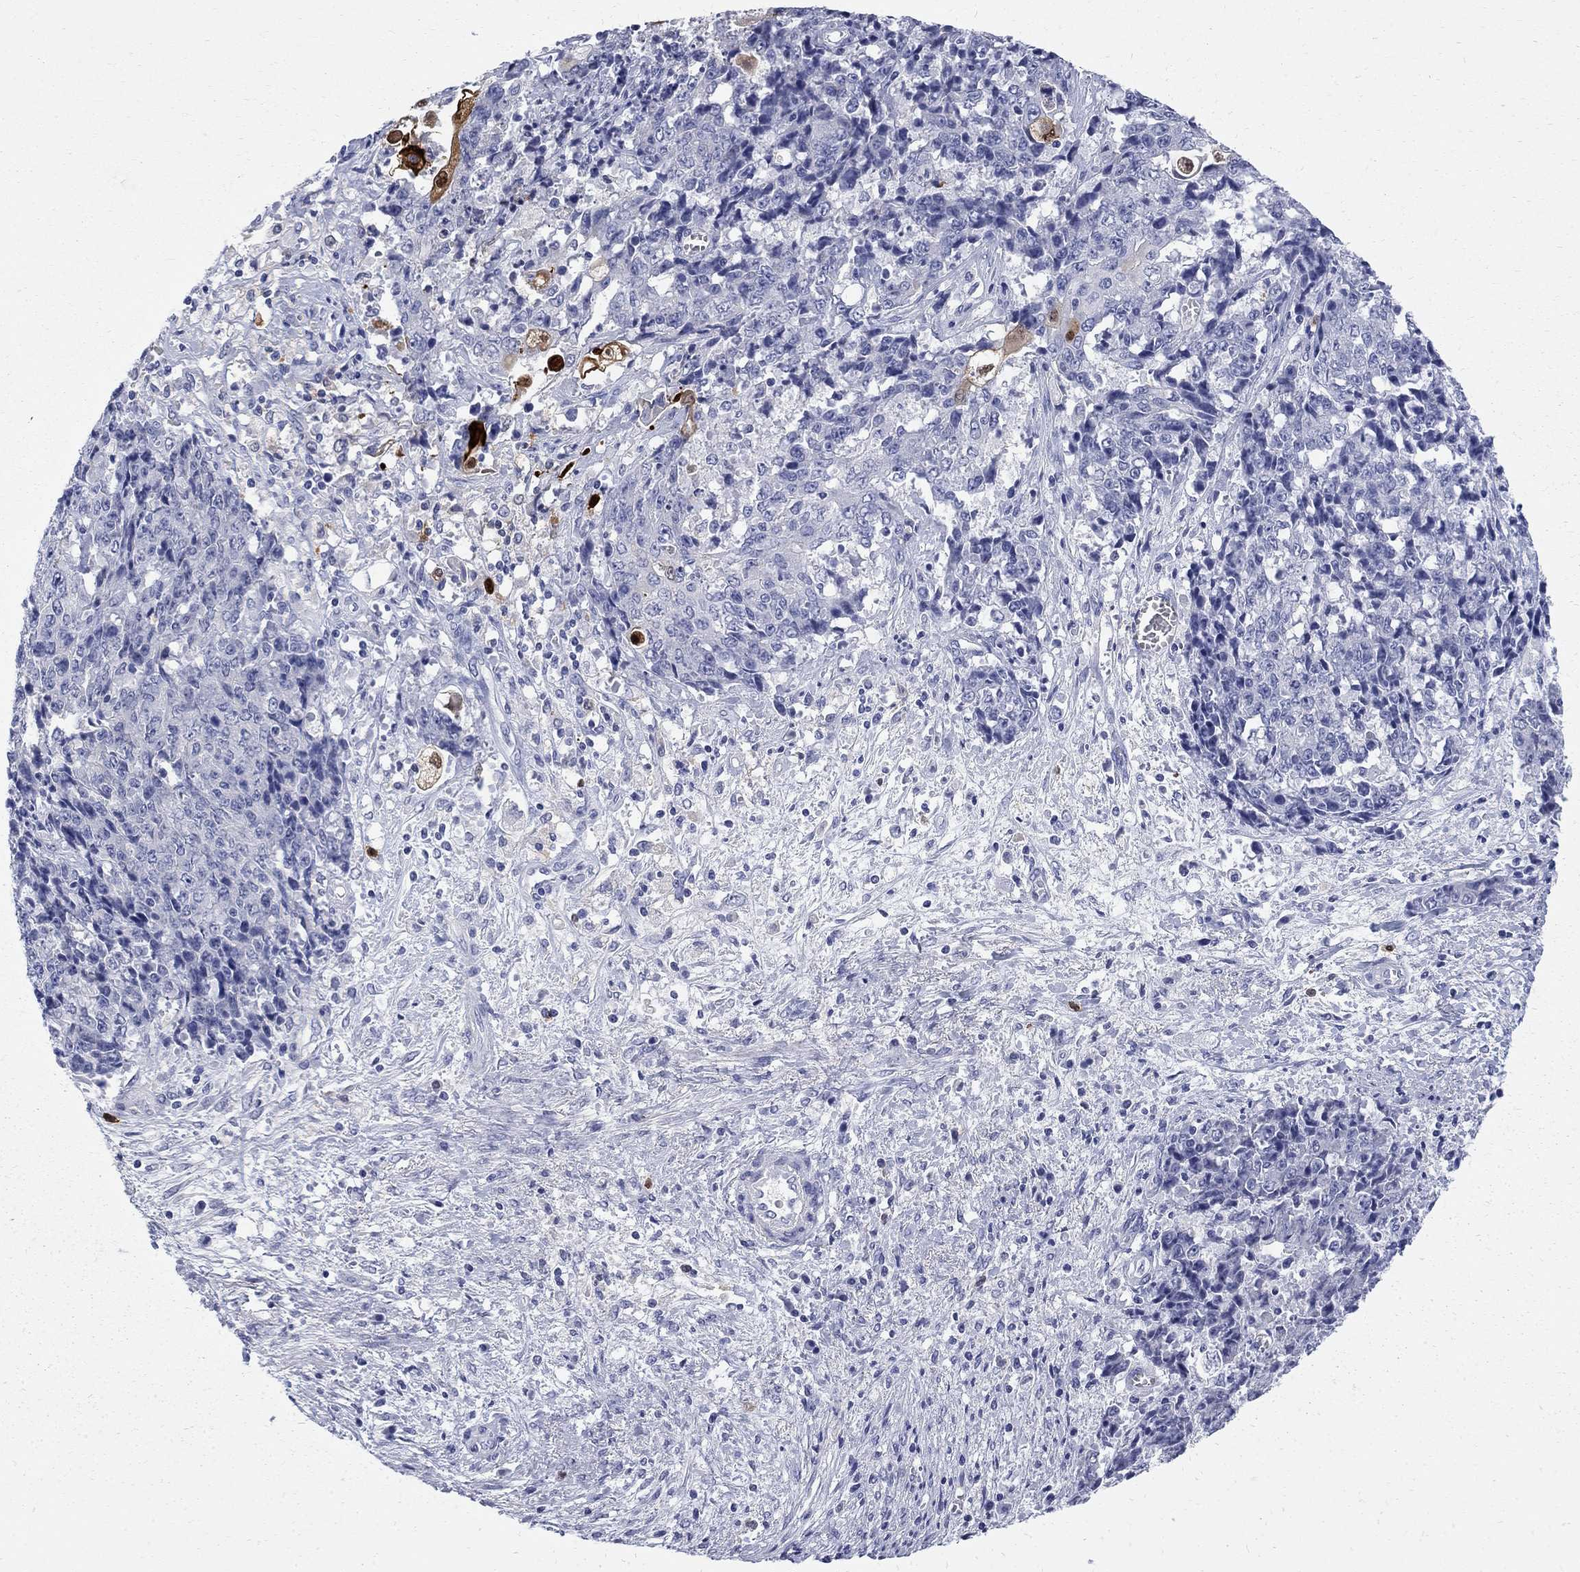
{"staining": {"intensity": "negative", "quantity": "none", "location": "none"}, "tissue": "ovarian cancer", "cell_type": "Tumor cells", "image_type": "cancer", "snomed": [{"axis": "morphology", "description": "Carcinoma, endometroid"}, {"axis": "topography", "description": "Ovary"}], "caption": "Immunohistochemistry photomicrograph of ovarian cancer (endometroid carcinoma) stained for a protein (brown), which displays no positivity in tumor cells.", "gene": "SERPINB2", "patient": {"sex": "female", "age": 42}}